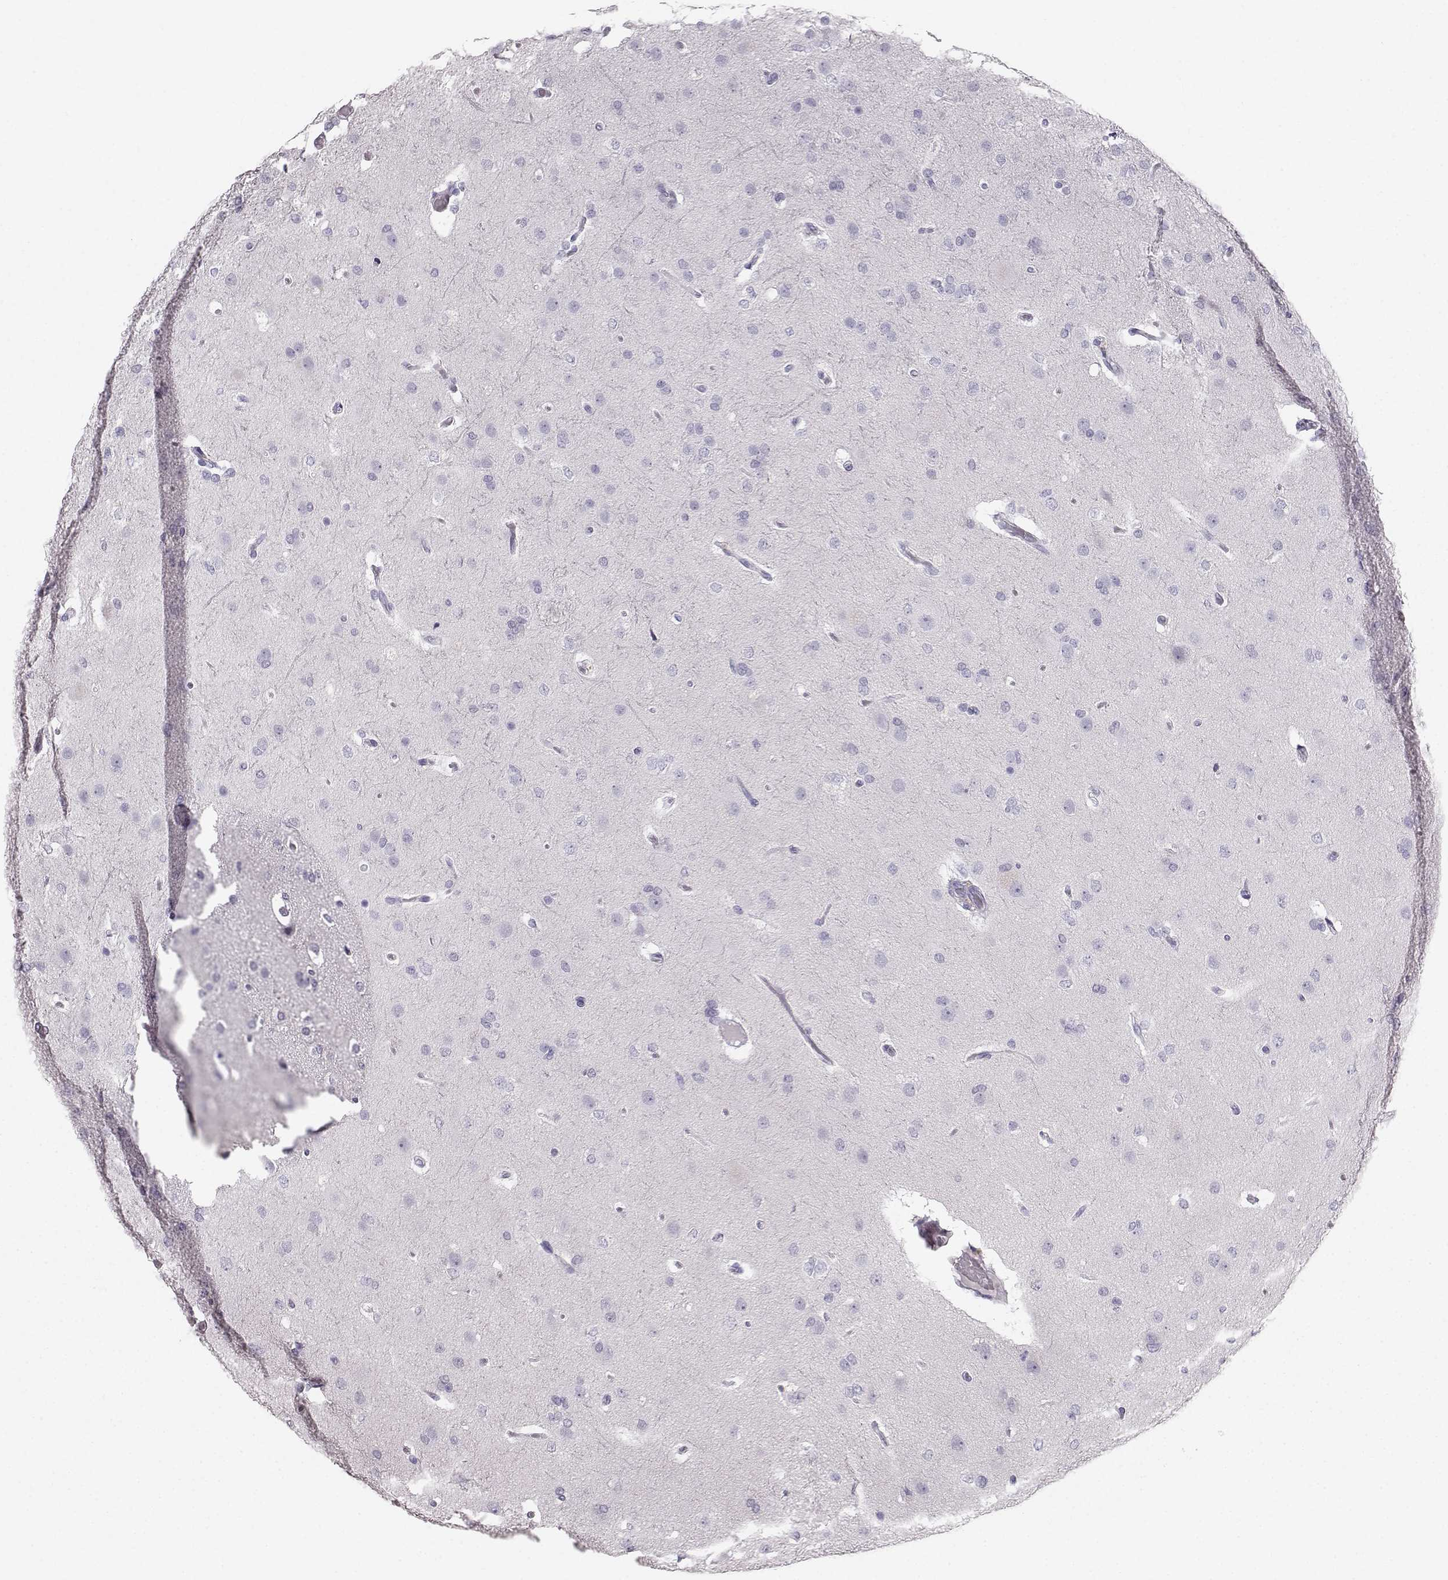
{"staining": {"intensity": "negative", "quantity": "none", "location": "none"}, "tissue": "glioma", "cell_type": "Tumor cells", "image_type": "cancer", "snomed": [{"axis": "morphology", "description": "Glioma, malignant, High grade"}, {"axis": "topography", "description": "Brain"}], "caption": "Protein analysis of malignant glioma (high-grade) exhibits no significant staining in tumor cells.", "gene": "CASR", "patient": {"sex": "male", "age": 68}}